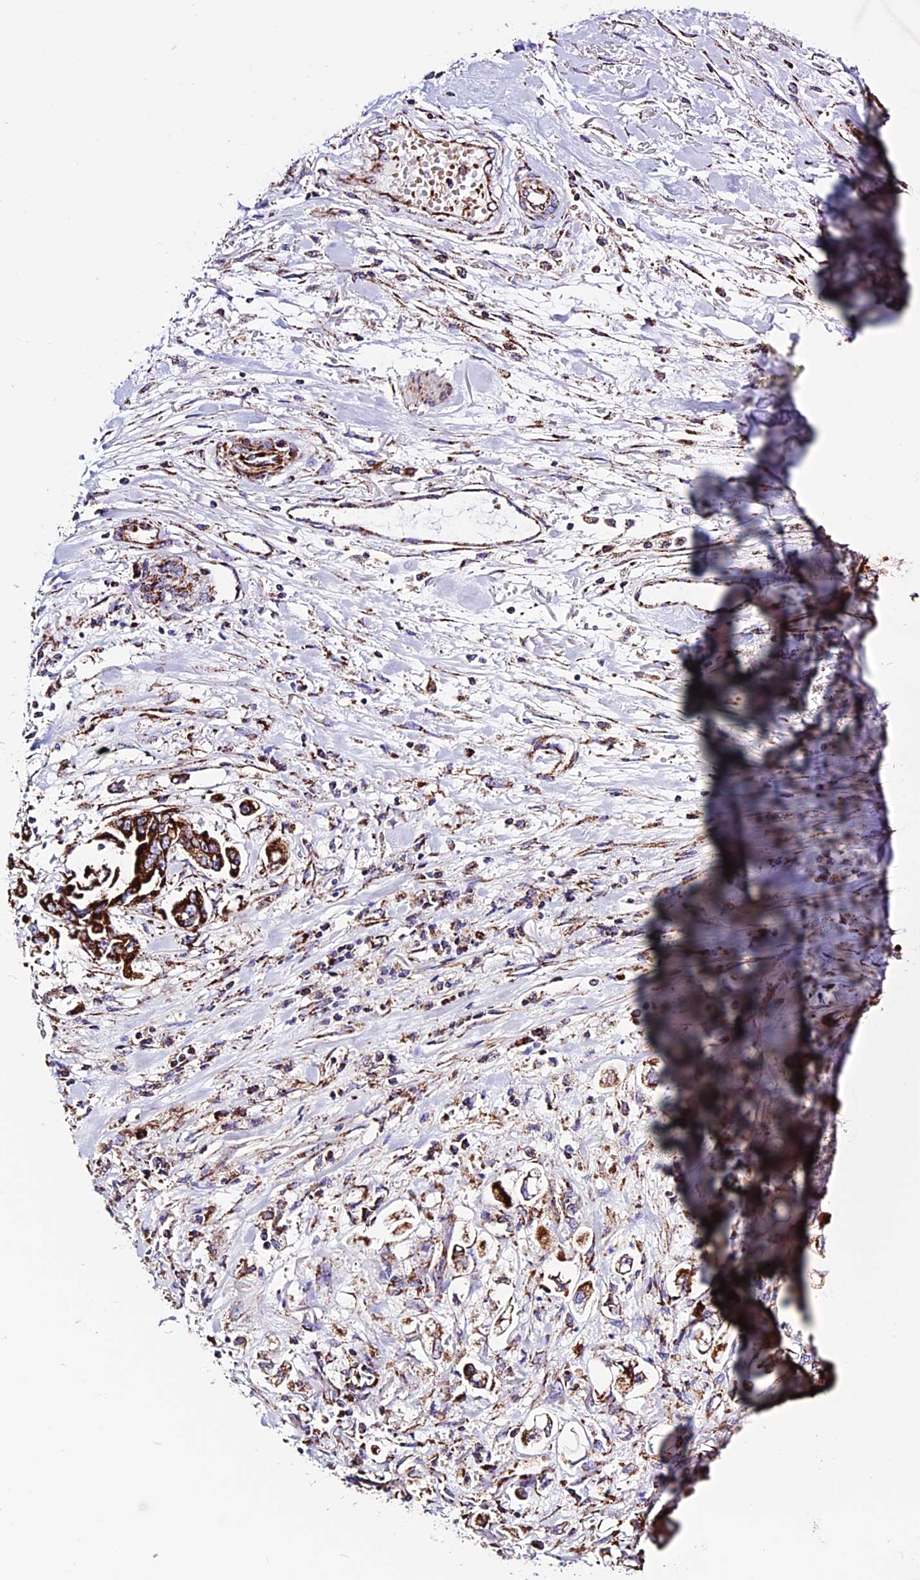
{"staining": {"intensity": "strong", "quantity": ">75%", "location": "cytoplasmic/membranous"}, "tissue": "stomach cancer", "cell_type": "Tumor cells", "image_type": "cancer", "snomed": [{"axis": "morphology", "description": "Adenocarcinoma, NOS"}, {"axis": "topography", "description": "Stomach"}], "caption": "Immunohistochemistry image of adenocarcinoma (stomach) stained for a protein (brown), which exhibits high levels of strong cytoplasmic/membranous expression in about >75% of tumor cells.", "gene": "CX3CL1", "patient": {"sex": "male", "age": 62}}